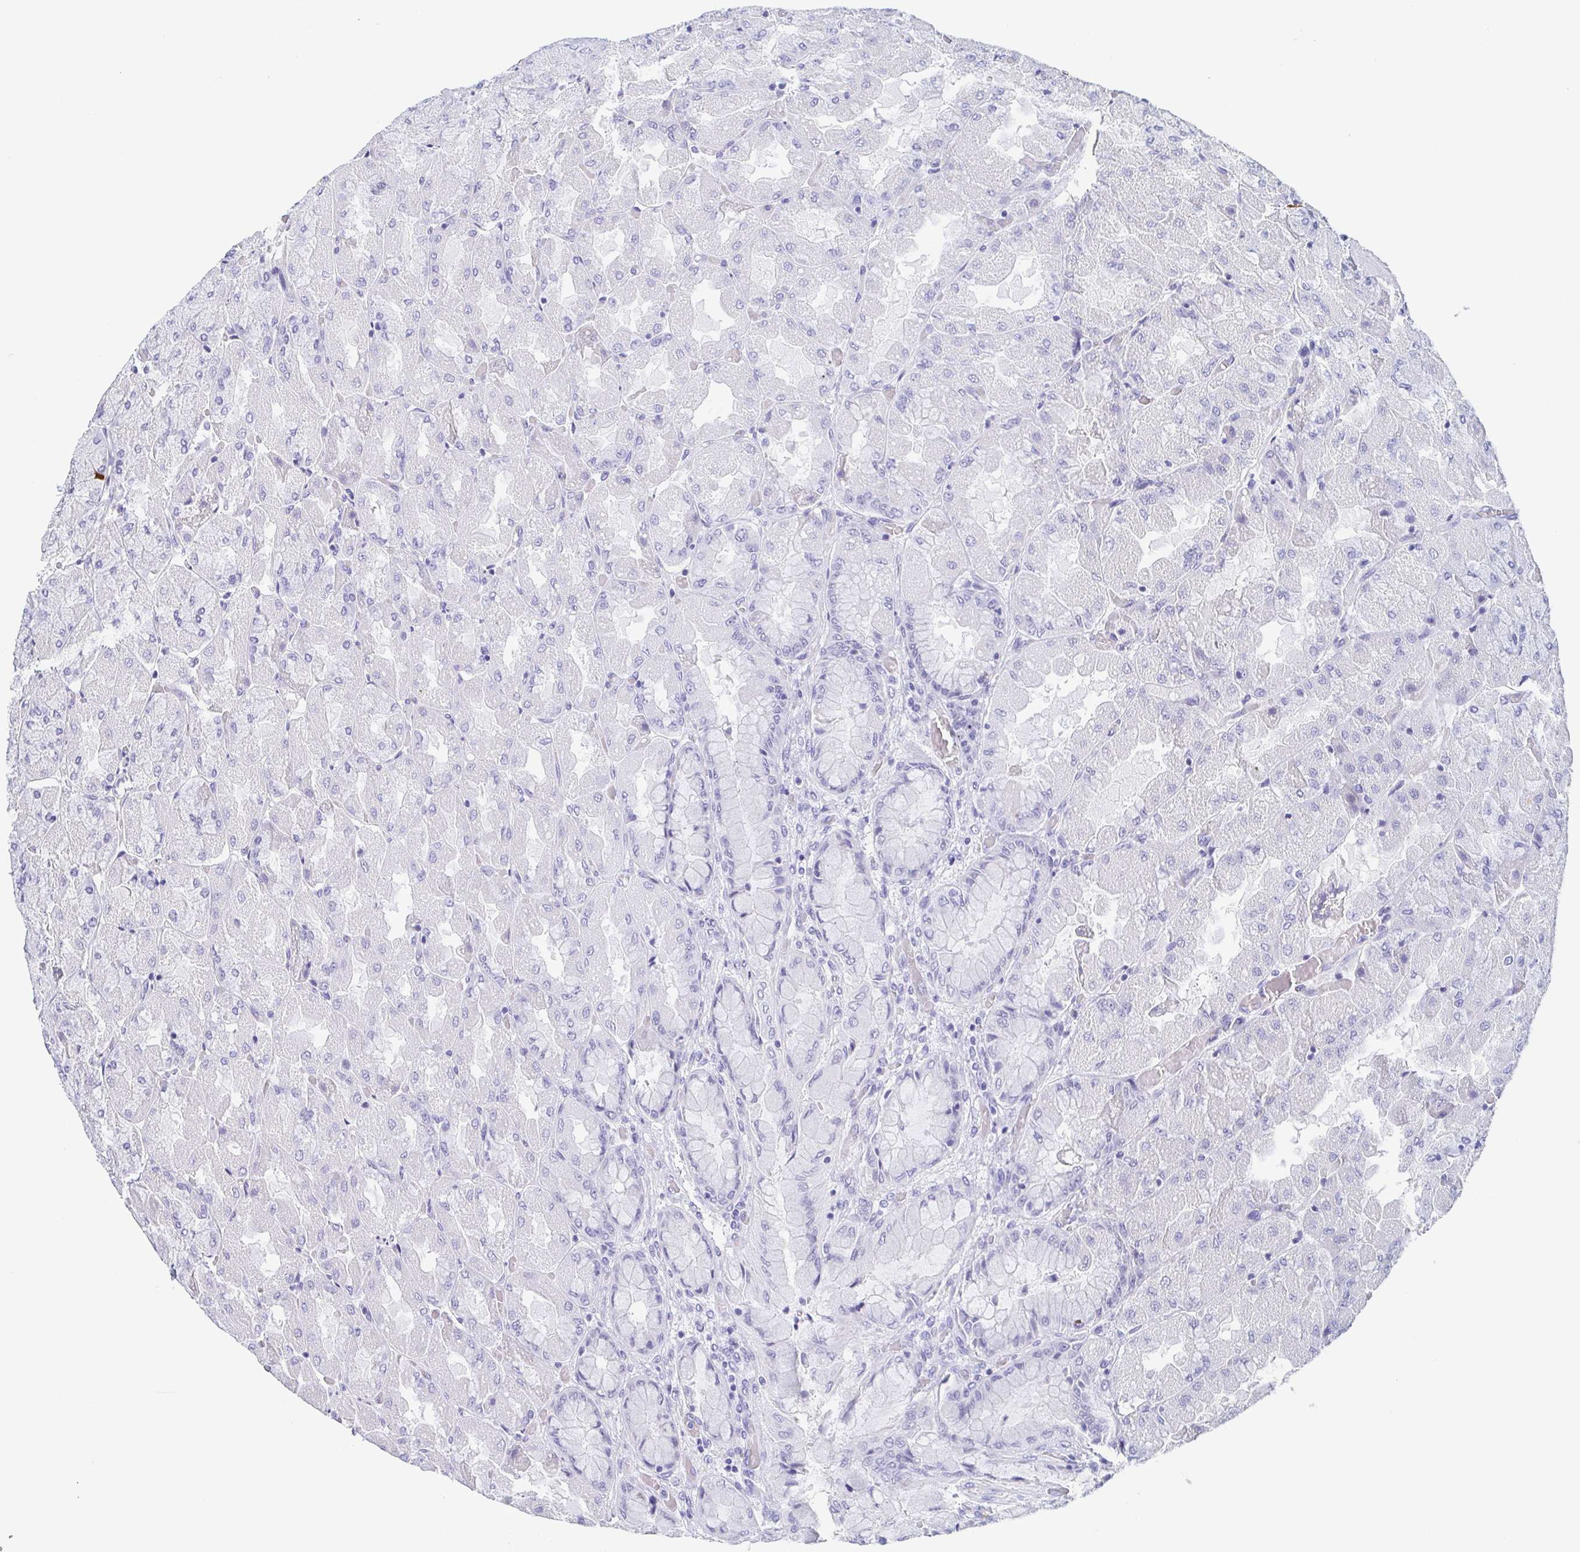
{"staining": {"intensity": "negative", "quantity": "none", "location": "none"}, "tissue": "stomach", "cell_type": "Glandular cells", "image_type": "normal", "snomed": [{"axis": "morphology", "description": "Normal tissue, NOS"}, {"axis": "topography", "description": "Stomach"}], "caption": "This image is of unremarkable stomach stained with immunohistochemistry to label a protein in brown with the nuclei are counter-stained blue. There is no expression in glandular cells.", "gene": "REG4", "patient": {"sex": "female", "age": 61}}